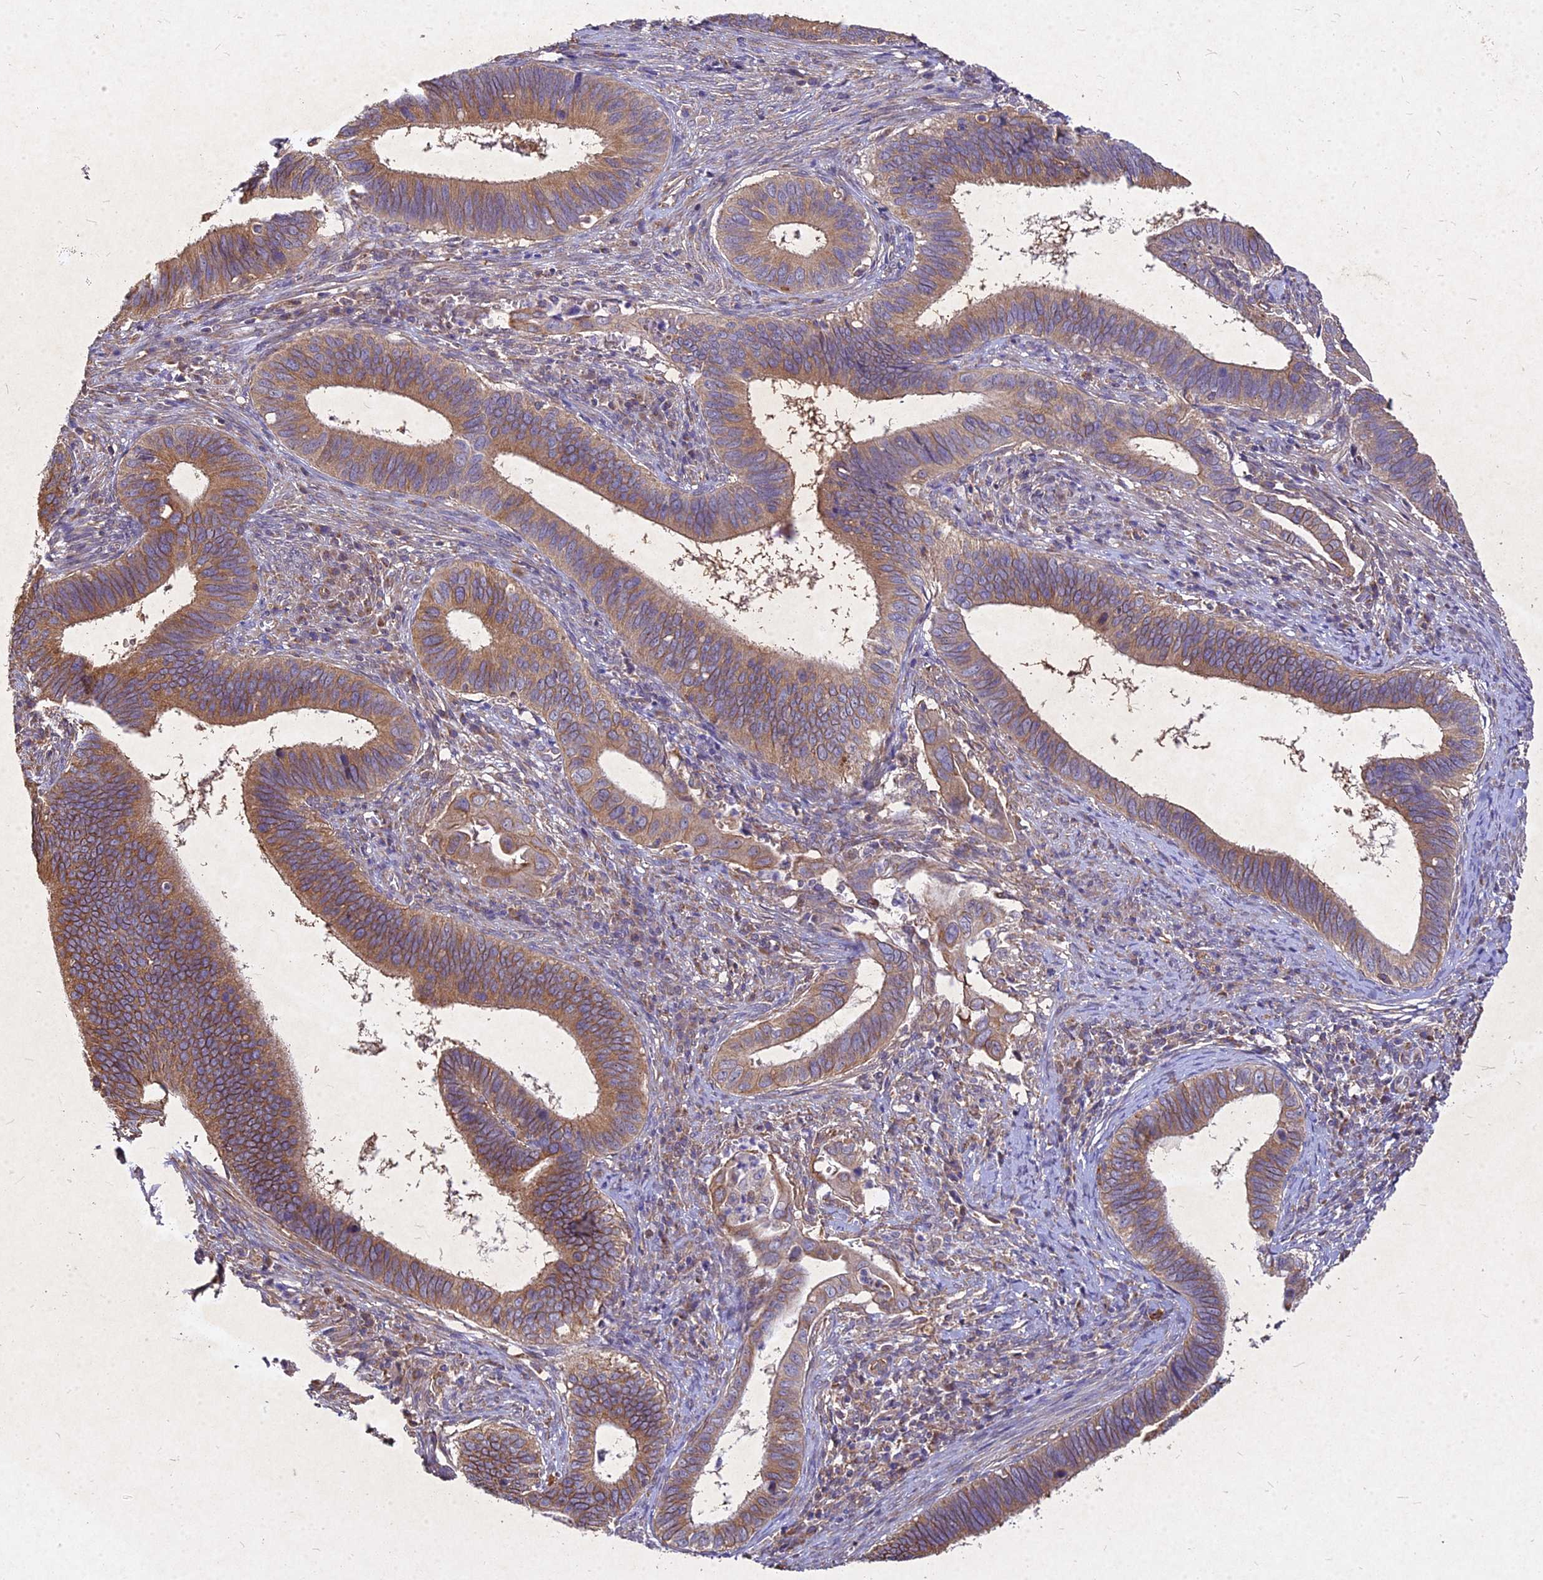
{"staining": {"intensity": "moderate", "quantity": ">75%", "location": "cytoplasmic/membranous"}, "tissue": "cervical cancer", "cell_type": "Tumor cells", "image_type": "cancer", "snomed": [{"axis": "morphology", "description": "Adenocarcinoma, NOS"}, {"axis": "topography", "description": "Cervix"}], "caption": "IHC (DAB) staining of human cervical cancer shows moderate cytoplasmic/membranous protein positivity in approximately >75% of tumor cells.", "gene": "SKA1", "patient": {"sex": "female", "age": 42}}